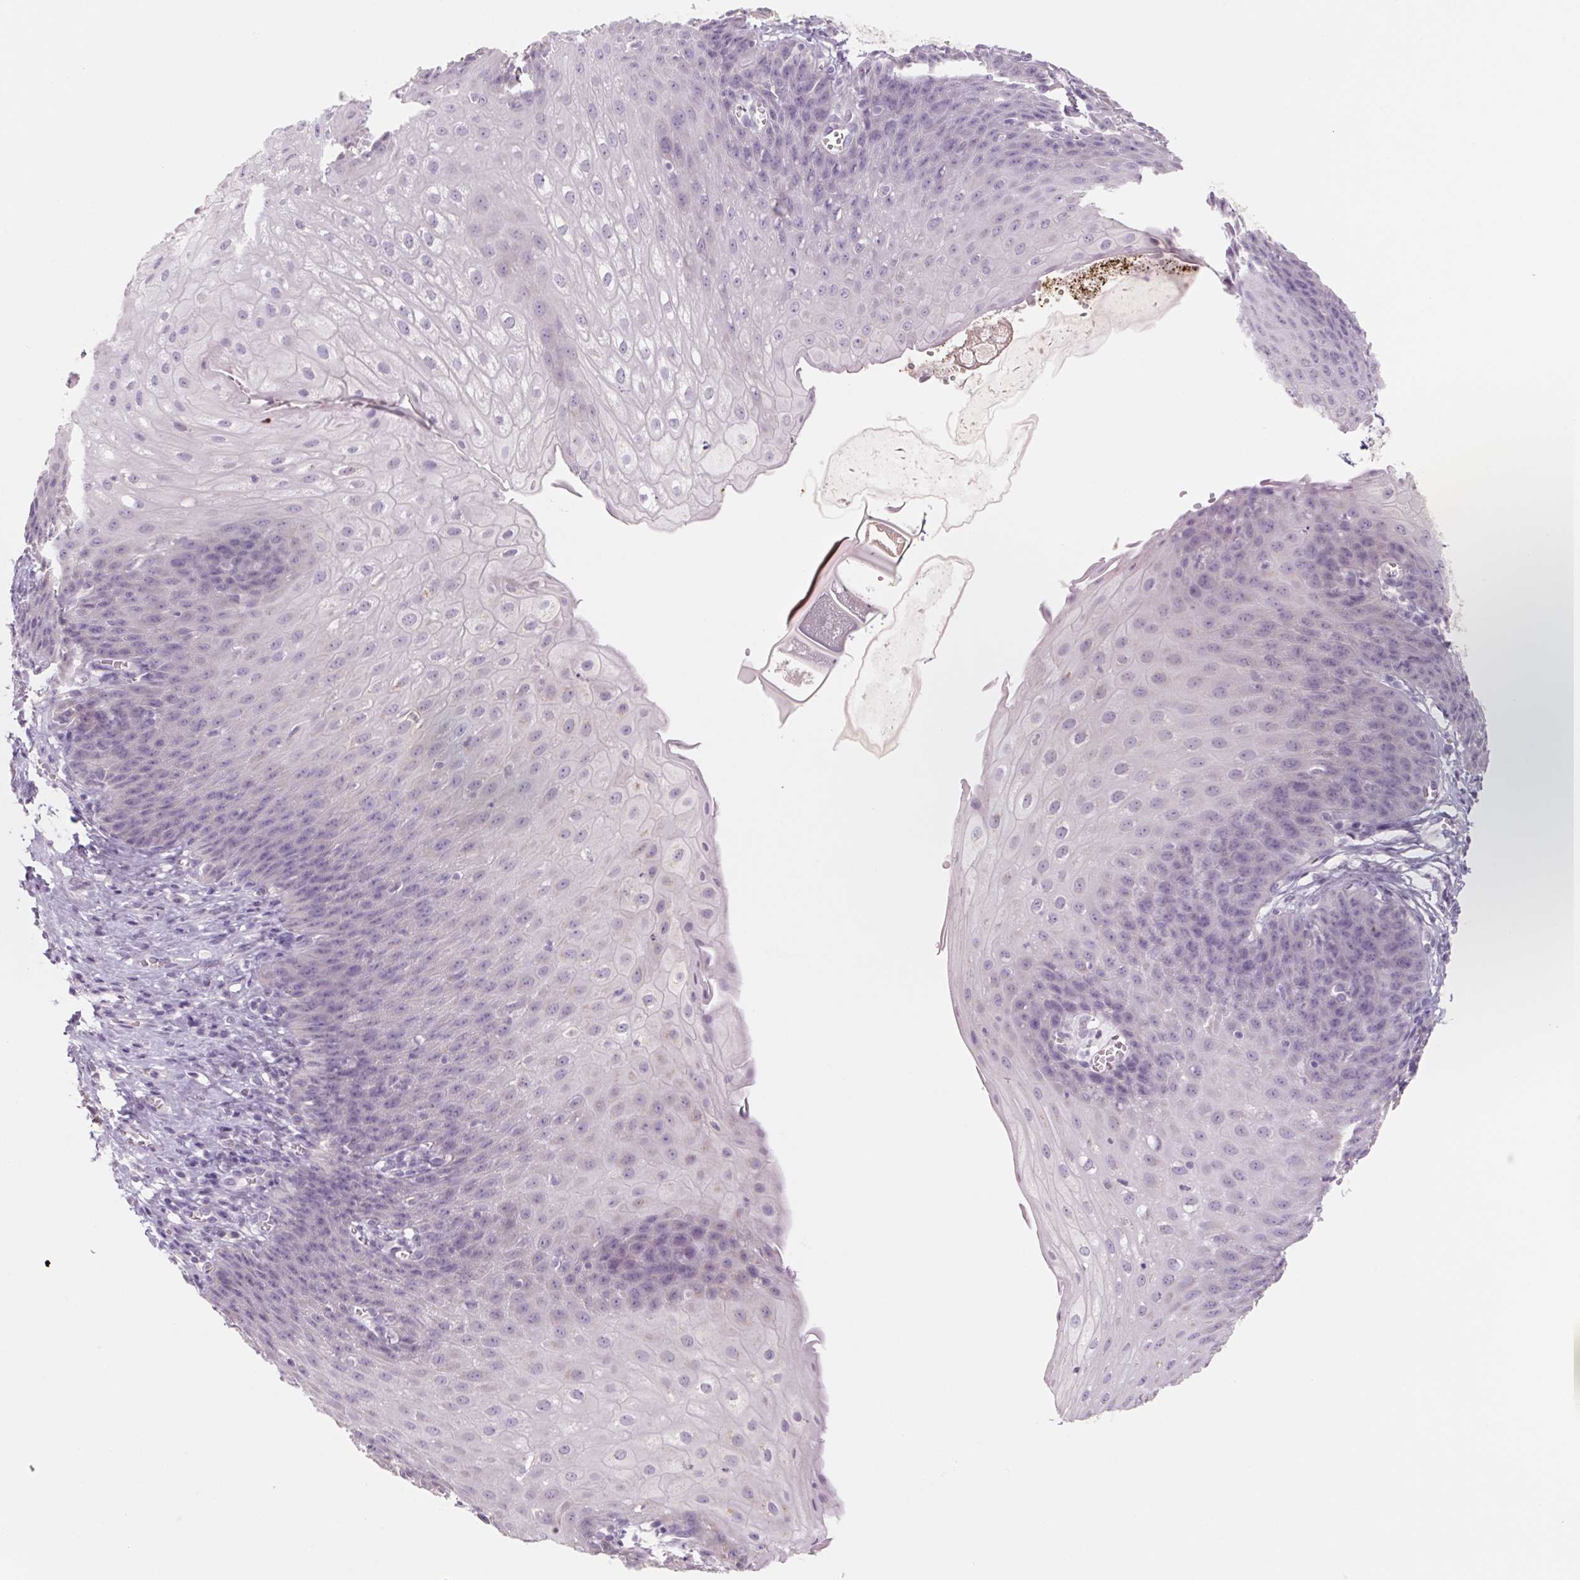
{"staining": {"intensity": "negative", "quantity": "none", "location": "none"}, "tissue": "esophagus", "cell_type": "Squamous epithelial cells", "image_type": "normal", "snomed": [{"axis": "morphology", "description": "Normal tissue, NOS"}, {"axis": "topography", "description": "Esophagus"}], "caption": "A high-resolution image shows immunohistochemistry (IHC) staining of normal esophagus, which reveals no significant expression in squamous epithelial cells. (Immunohistochemistry, brightfield microscopy, high magnification).", "gene": "POU1F1", "patient": {"sex": "male", "age": 71}}